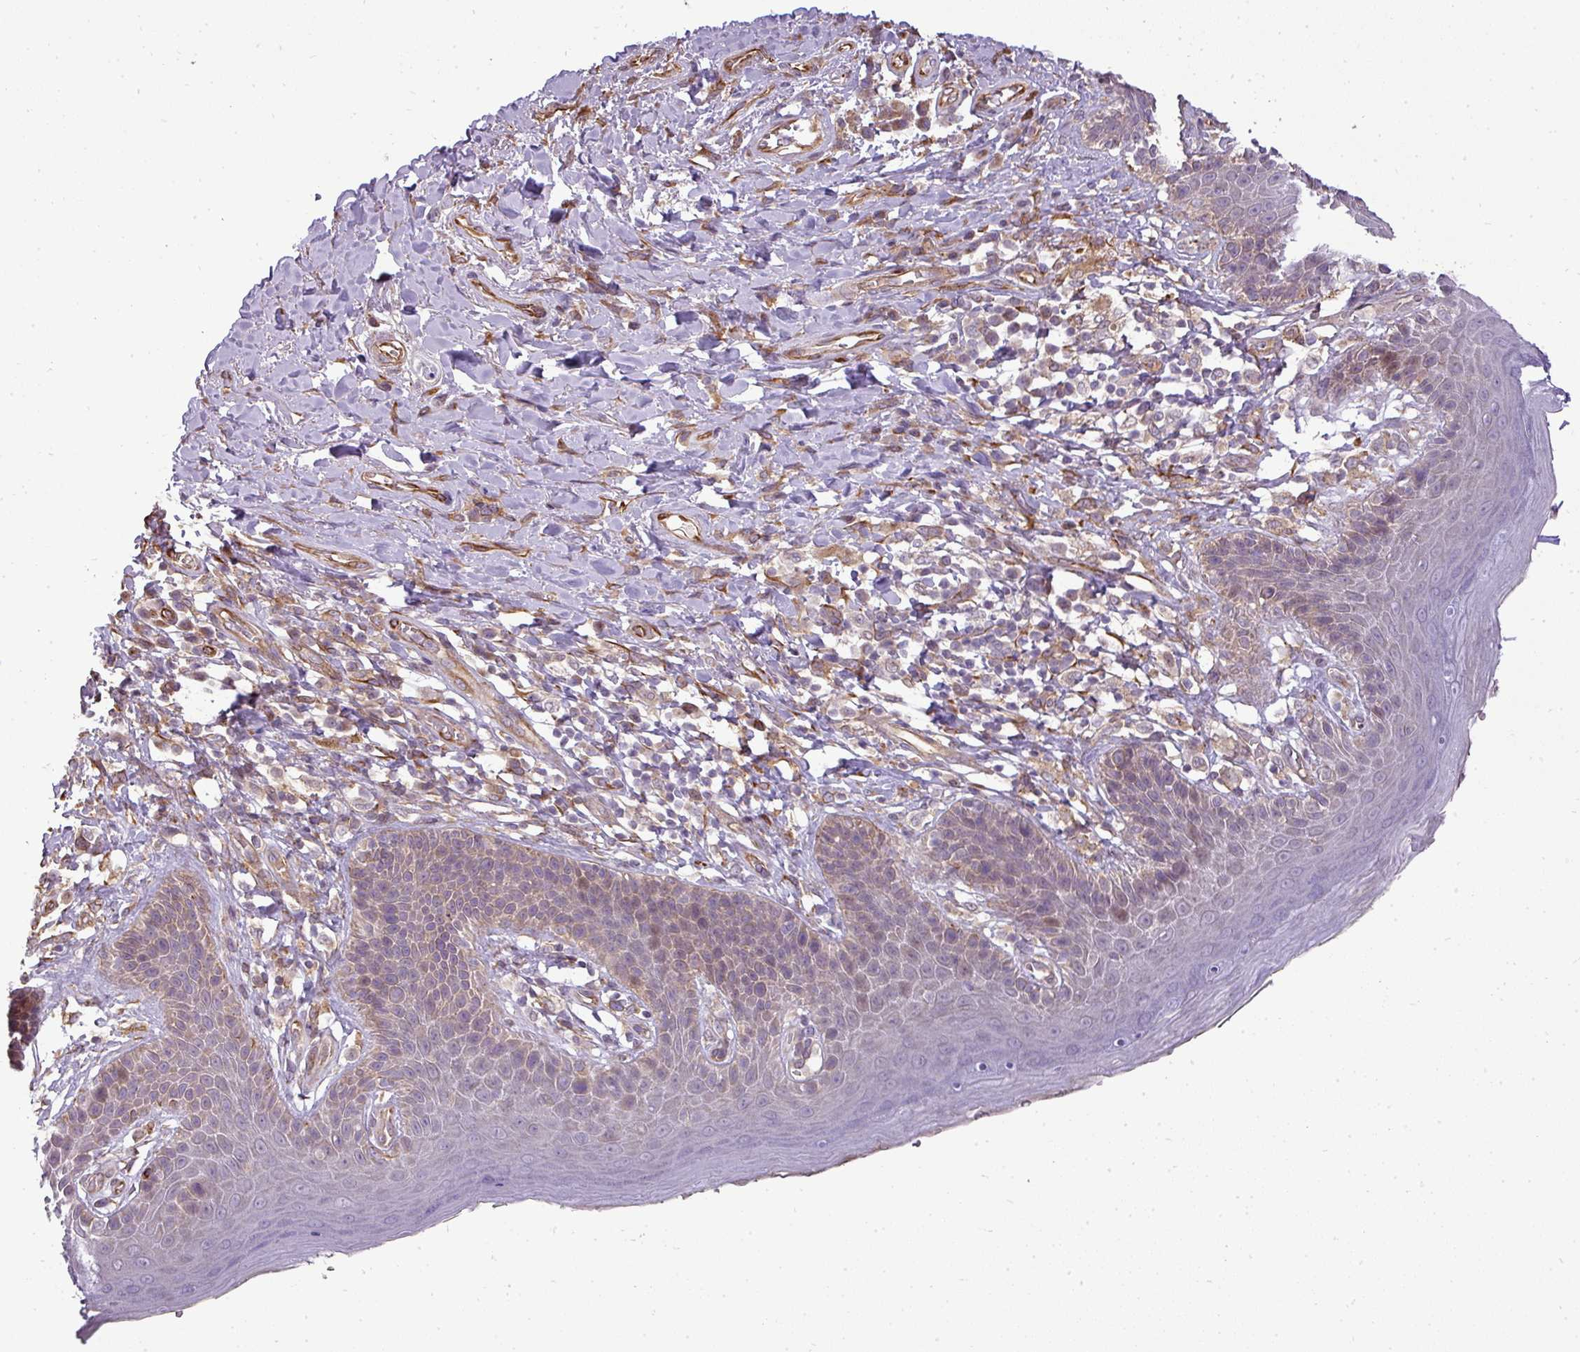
{"staining": {"intensity": "weak", "quantity": "<25%", "location": "cytoplasmic/membranous"}, "tissue": "skin", "cell_type": "Epidermal cells", "image_type": "normal", "snomed": [{"axis": "morphology", "description": "Normal tissue, NOS"}, {"axis": "topography", "description": "Anal"}], "caption": "Immunohistochemistry (IHC) micrograph of unremarkable human skin stained for a protein (brown), which reveals no expression in epidermal cells. (DAB (3,3'-diaminobenzidine) immunohistochemistry (IHC) with hematoxylin counter stain).", "gene": "PDRG1", "patient": {"sex": "female", "age": 89}}